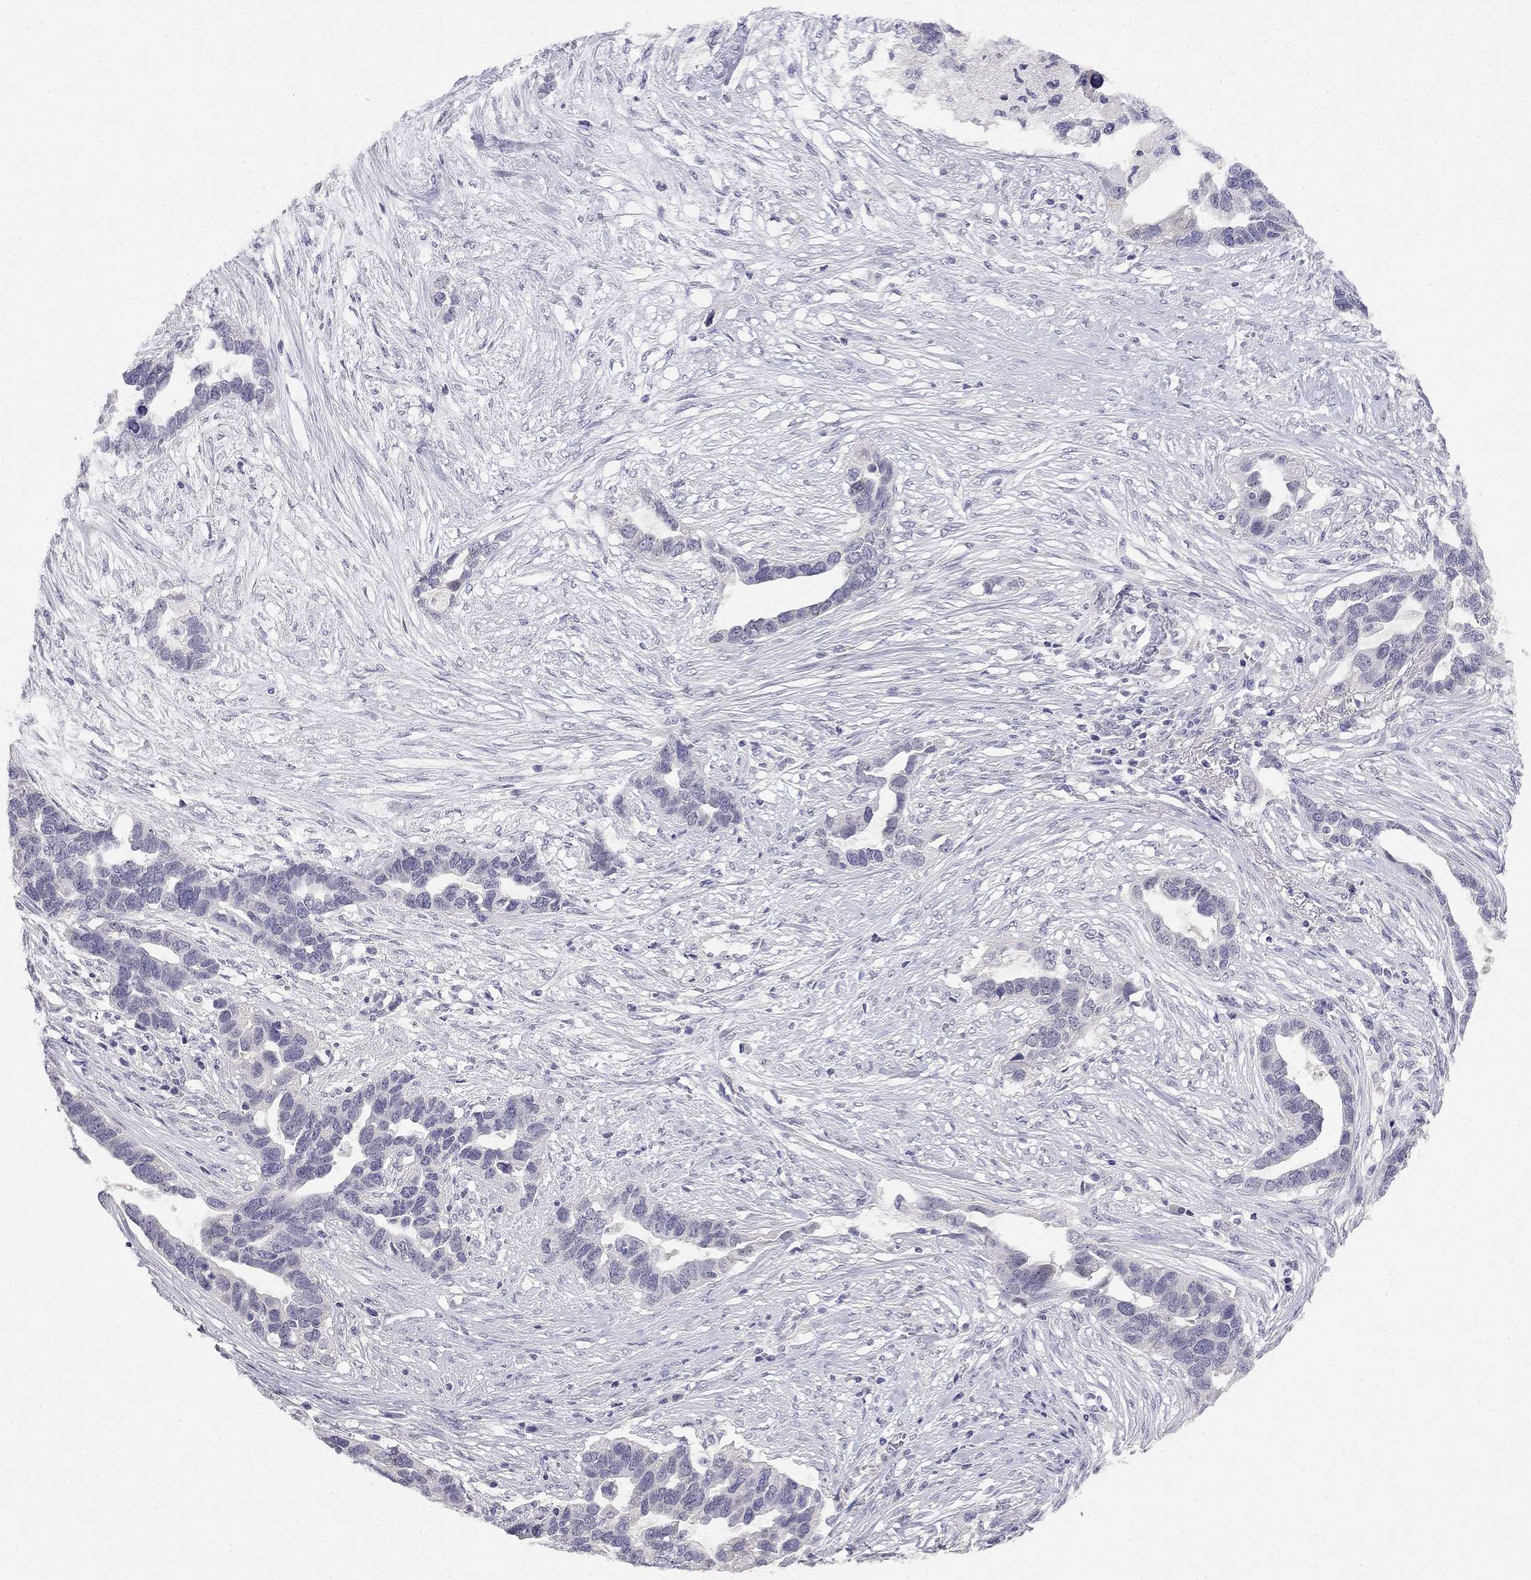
{"staining": {"intensity": "negative", "quantity": "none", "location": "none"}, "tissue": "ovarian cancer", "cell_type": "Tumor cells", "image_type": "cancer", "snomed": [{"axis": "morphology", "description": "Cystadenocarcinoma, serous, NOS"}, {"axis": "topography", "description": "Ovary"}], "caption": "There is no significant staining in tumor cells of ovarian cancer (serous cystadenocarcinoma).", "gene": "C16orf89", "patient": {"sex": "female", "age": 54}}